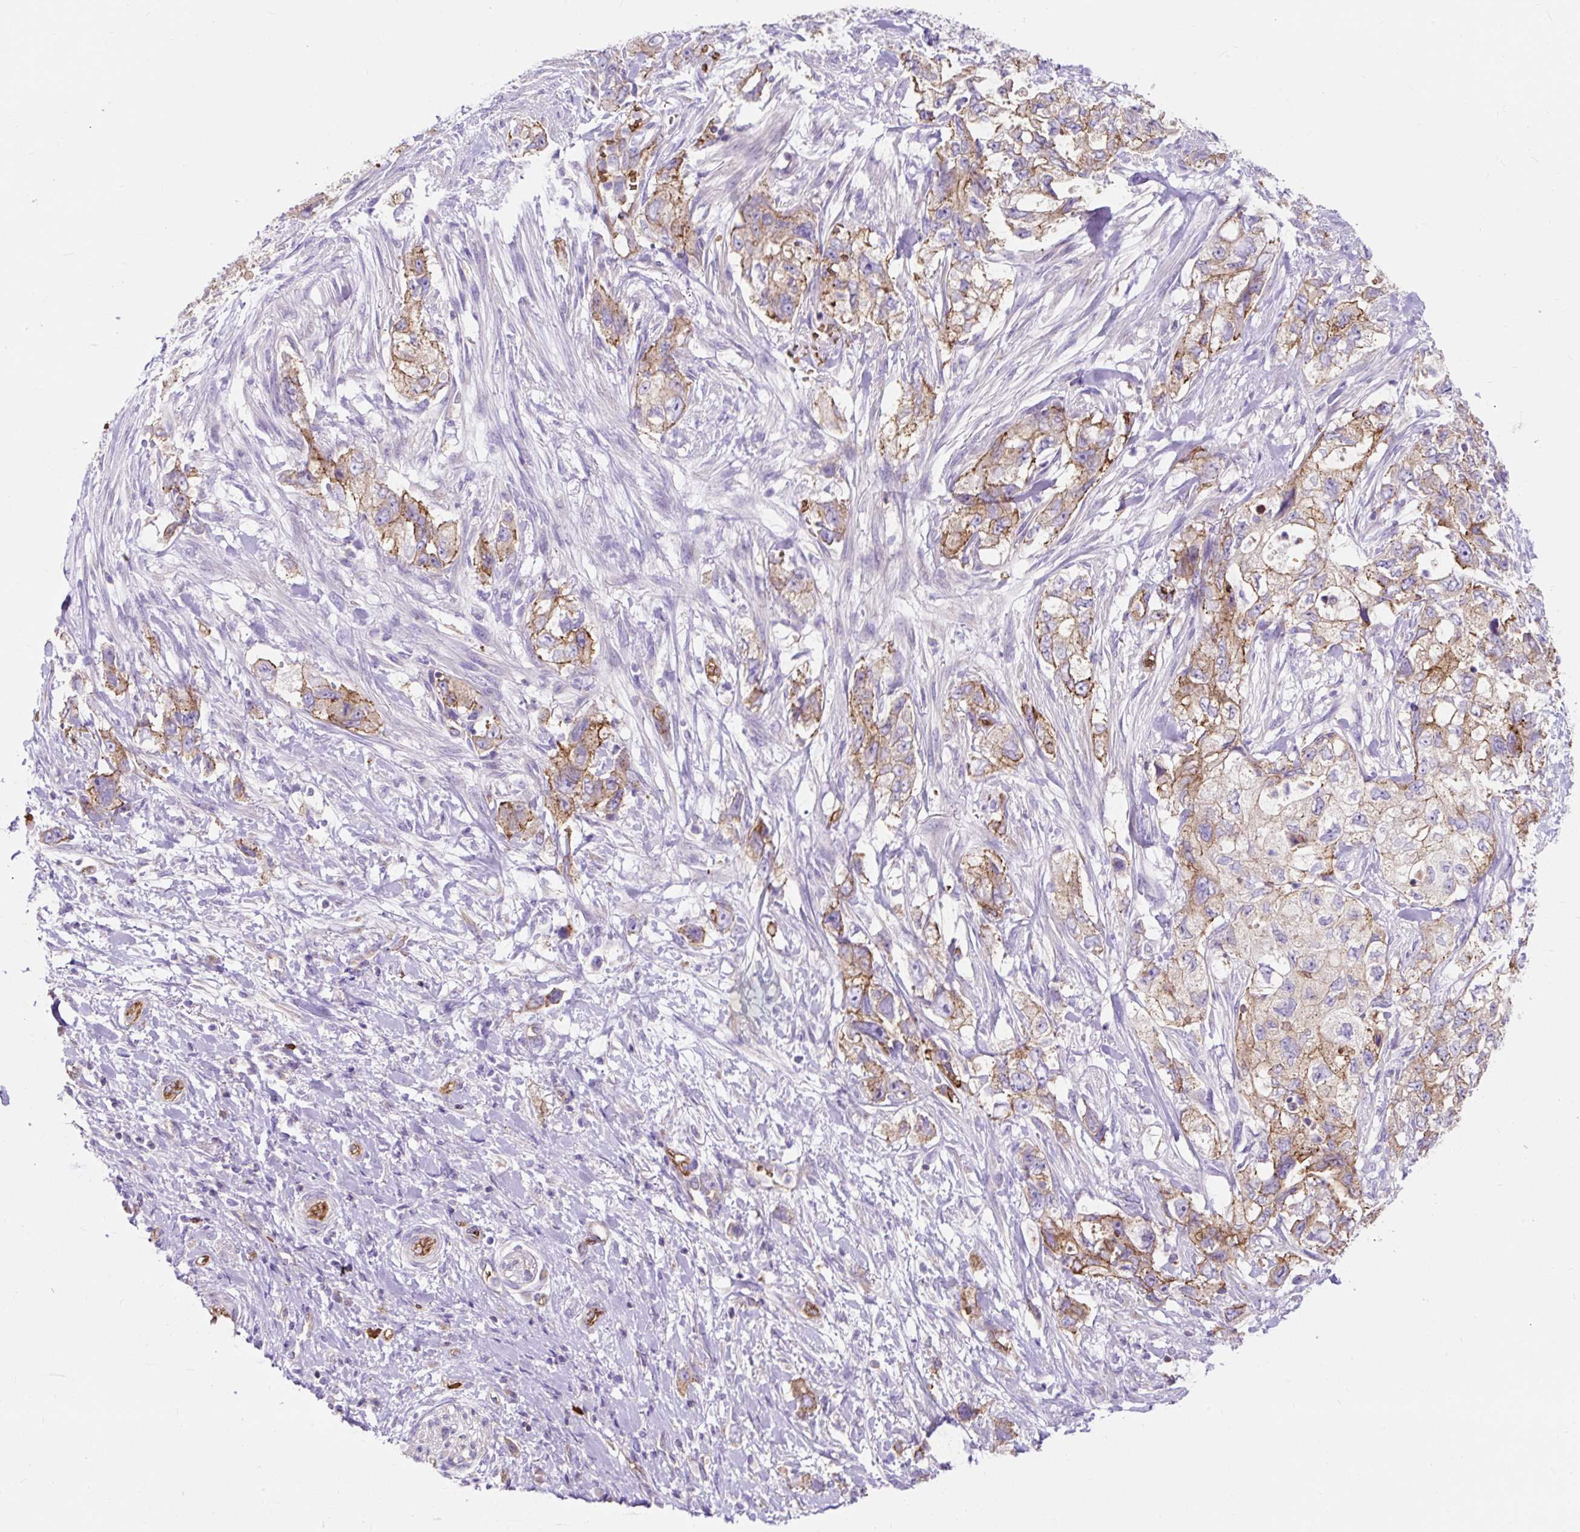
{"staining": {"intensity": "moderate", "quantity": "25%-75%", "location": "cytoplasmic/membranous"}, "tissue": "pancreatic cancer", "cell_type": "Tumor cells", "image_type": "cancer", "snomed": [{"axis": "morphology", "description": "Adenocarcinoma, NOS"}, {"axis": "topography", "description": "Pancreas"}], "caption": "This image reveals pancreatic cancer (adenocarcinoma) stained with immunohistochemistry to label a protein in brown. The cytoplasmic/membranous of tumor cells show moderate positivity for the protein. Nuclei are counter-stained blue.", "gene": "HIP1R", "patient": {"sex": "female", "age": 73}}